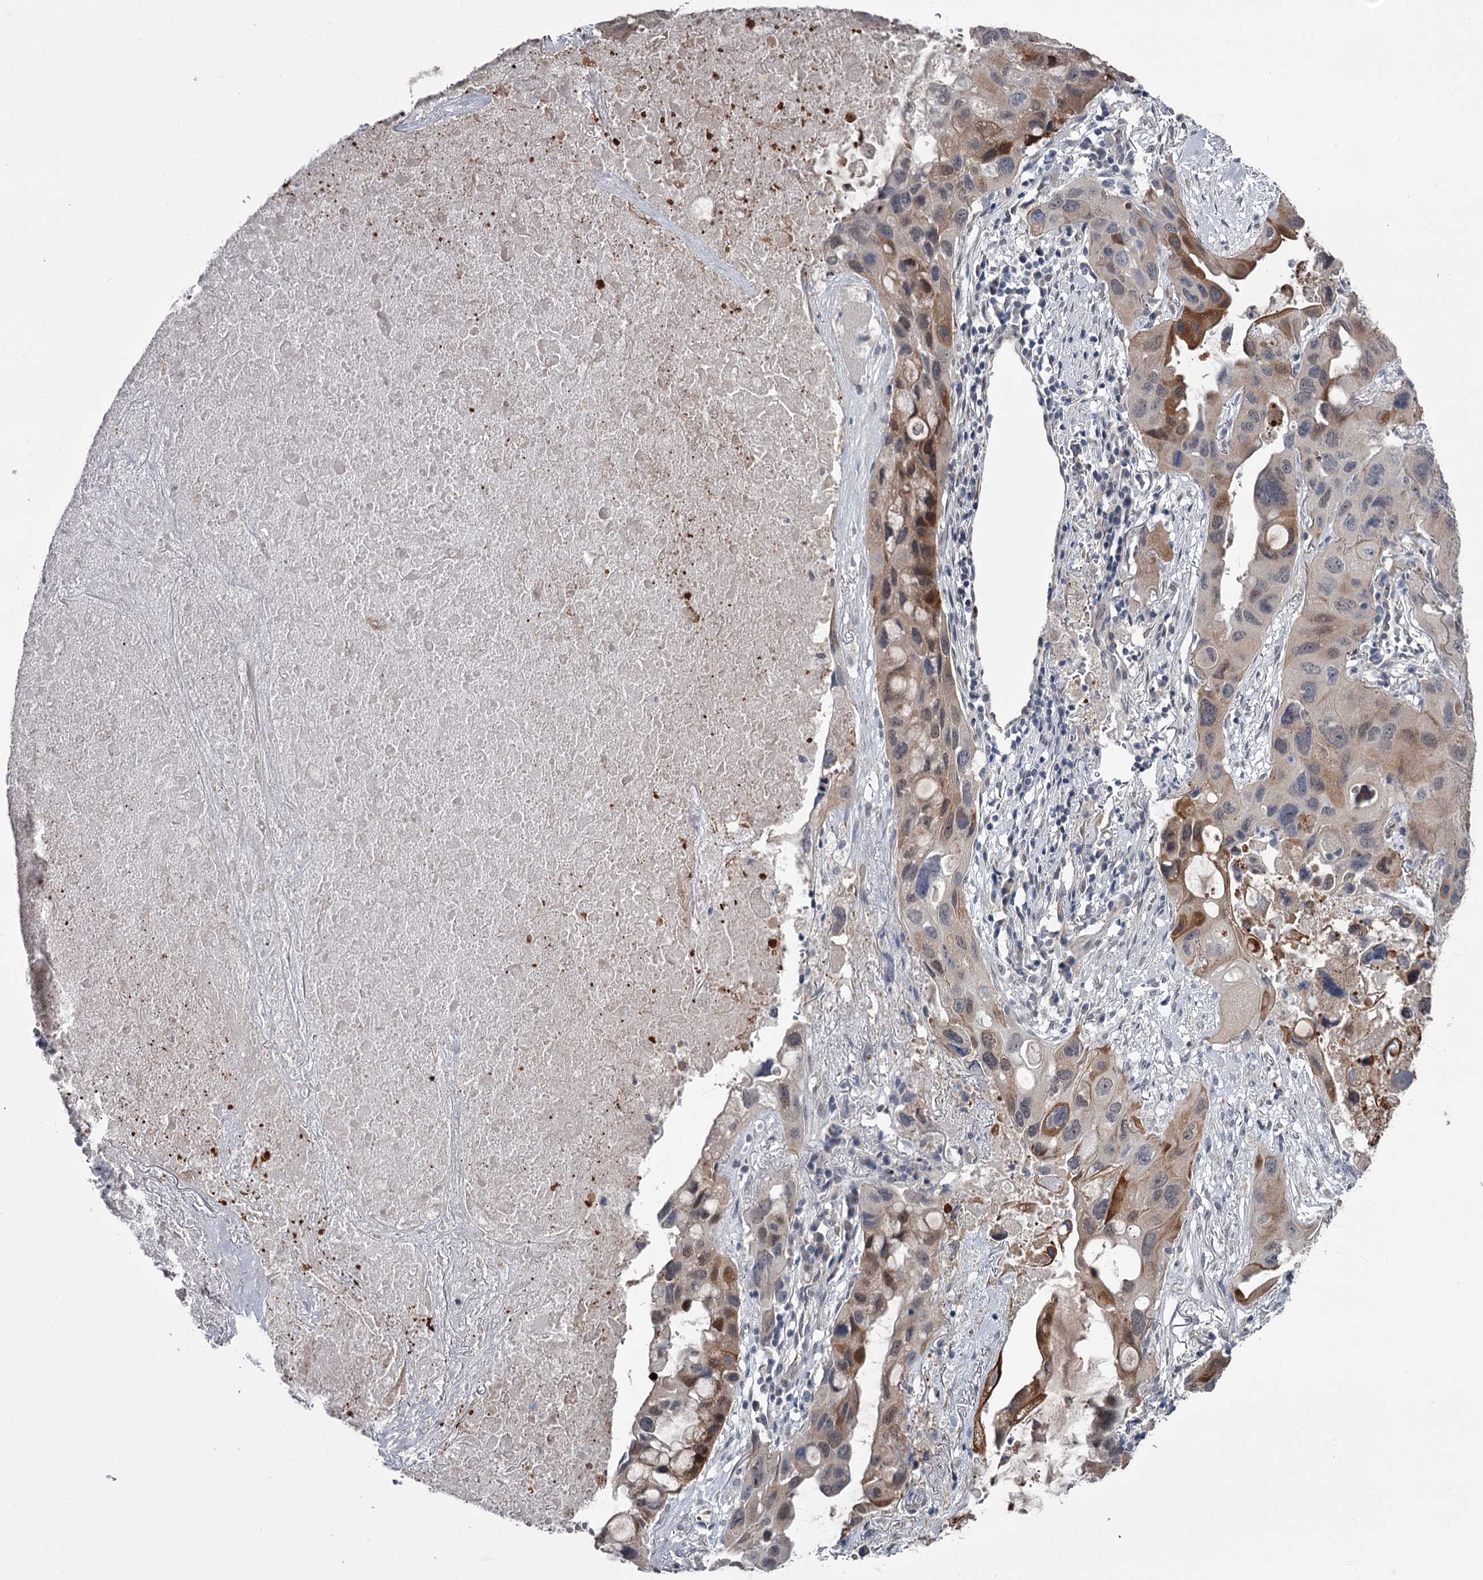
{"staining": {"intensity": "moderate", "quantity": ">75%", "location": "cytoplasmic/membranous"}, "tissue": "lung cancer", "cell_type": "Tumor cells", "image_type": "cancer", "snomed": [{"axis": "morphology", "description": "Squamous cell carcinoma, NOS"}, {"axis": "topography", "description": "Lung"}], "caption": "Squamous cell carcinoma (lung) stained with DAB (3,3'-diaminobenzidine) IHC exhibits medium levels of moderate cytoplasmic/membranous staining in about >75% of tumor cells.", "gene": "PRPF40B", "patient": {"sex": "female", "age": 73}}